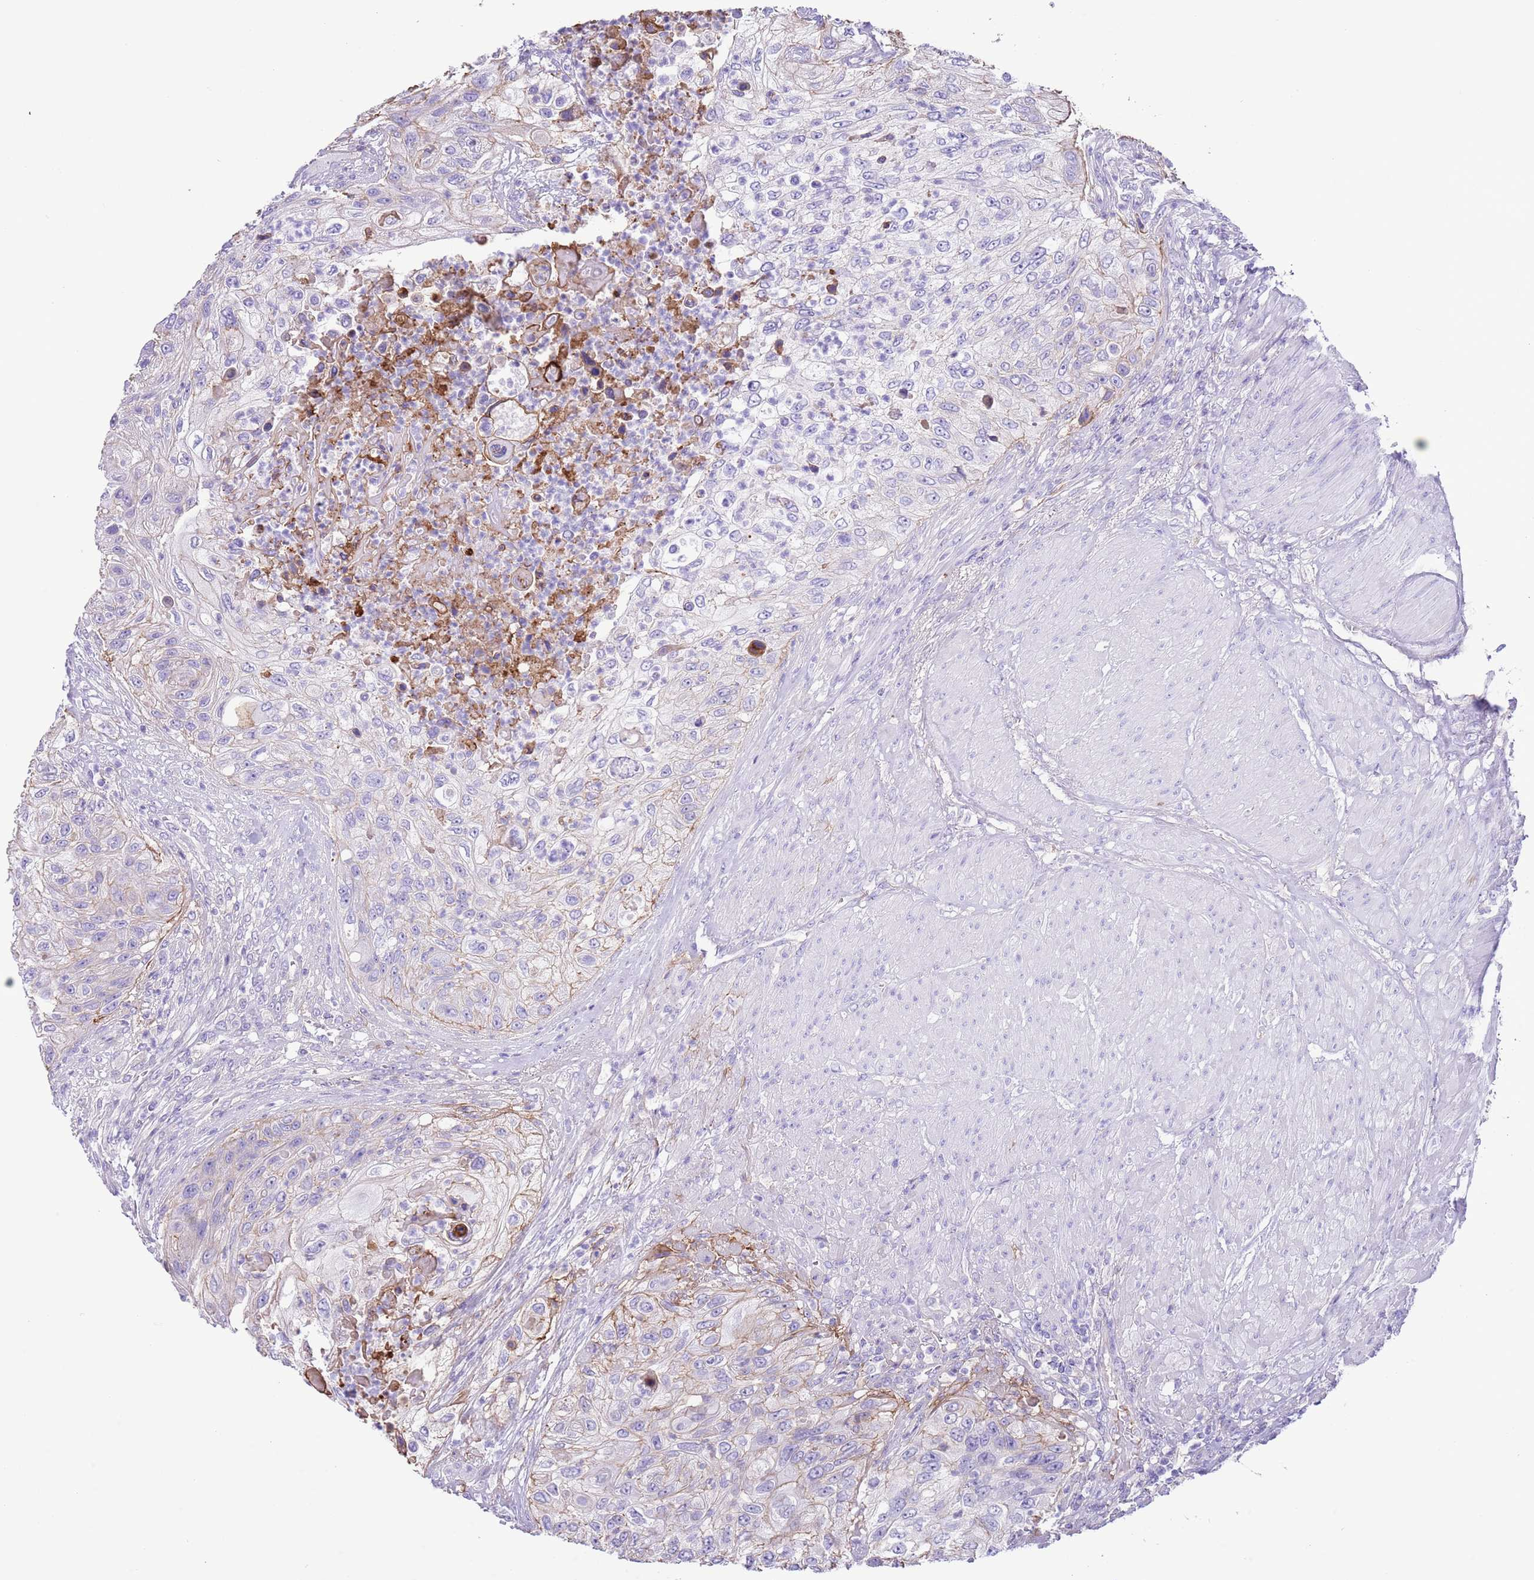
{"staining": {"intensity": "moderate", "quantity": "<25%", "location": "cytoplasmic/membranous"}, "tissue": "urothelial cancer", "cell_type": "Tumor cells", "image_type": "cancer", "snomed": [{"axis": "morphology", "description": "Urothelial carcinoma, High grade"}, {"axis": "topography", "description": "Urinary bladder"}], "caption": "Protein positivity by immunohistochemistry demonstrates moderate cytoplasmic/membranous expression in about <25% of tumor cells in urothelial cancer.", "gene": "IGF1", "patient": {"sex": "female", "age": 60}}